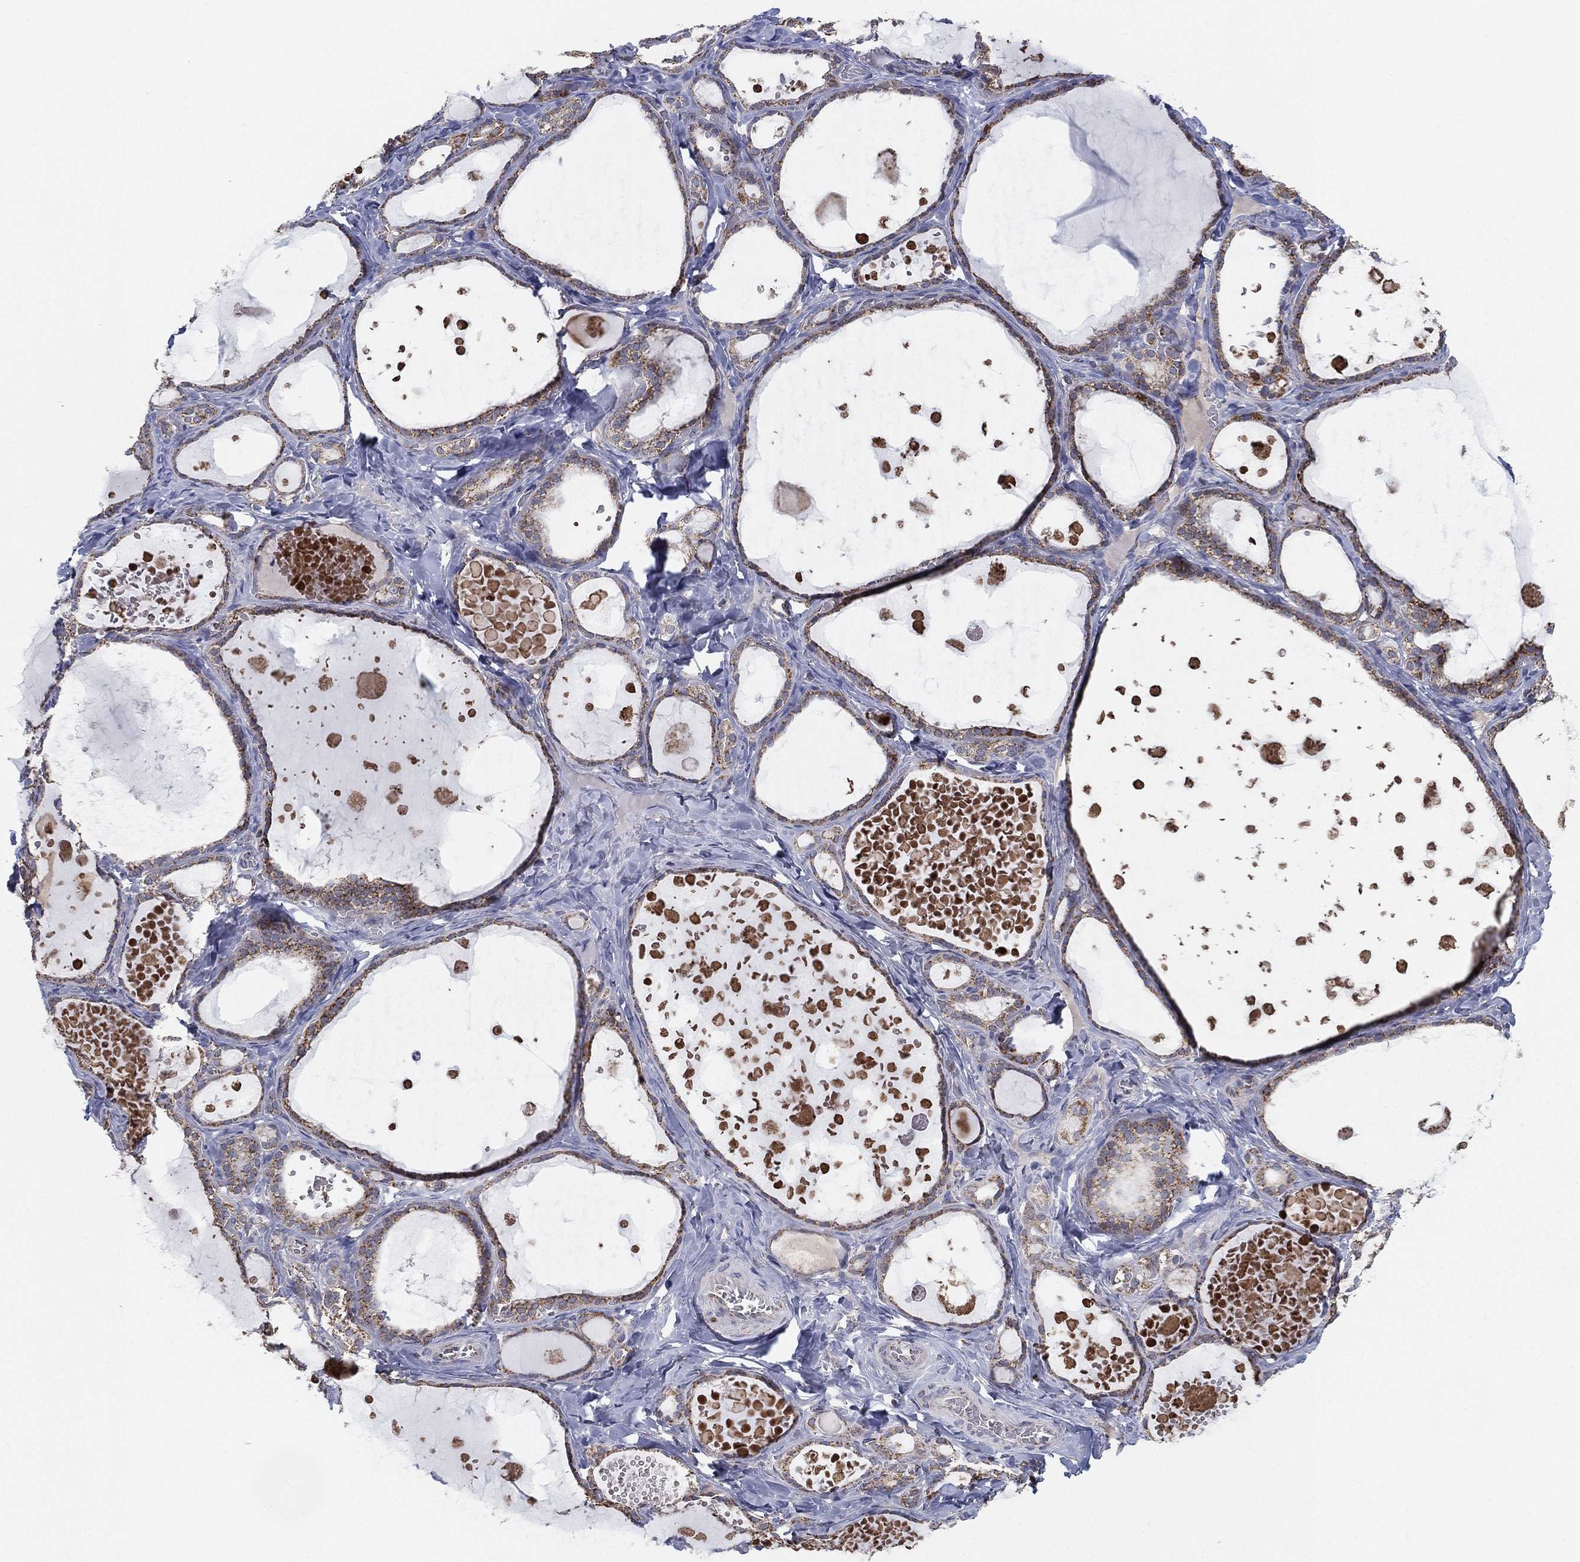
{"staining": {"intensity": "moderate", "quantity": ">75%", "location": "cytoplasmic/membranous"}, "tissue": "thyroid gland", "cell_type": "Glandular cells", "image_type": "normal", "snomed": [{"axis": "morphology", "description": "Normal tissue, NOS"}, {"axis": "topography", "description": "Thyroid gland"}], "caption": "This histopathology image exhibits IHC staining of benign thyroid gland, with medium moderate cytoplasmic/membranous expression in about >75% of glandular cells.", "gene": "PSMG4", "patient": {"sex": "female", "age": 56}}